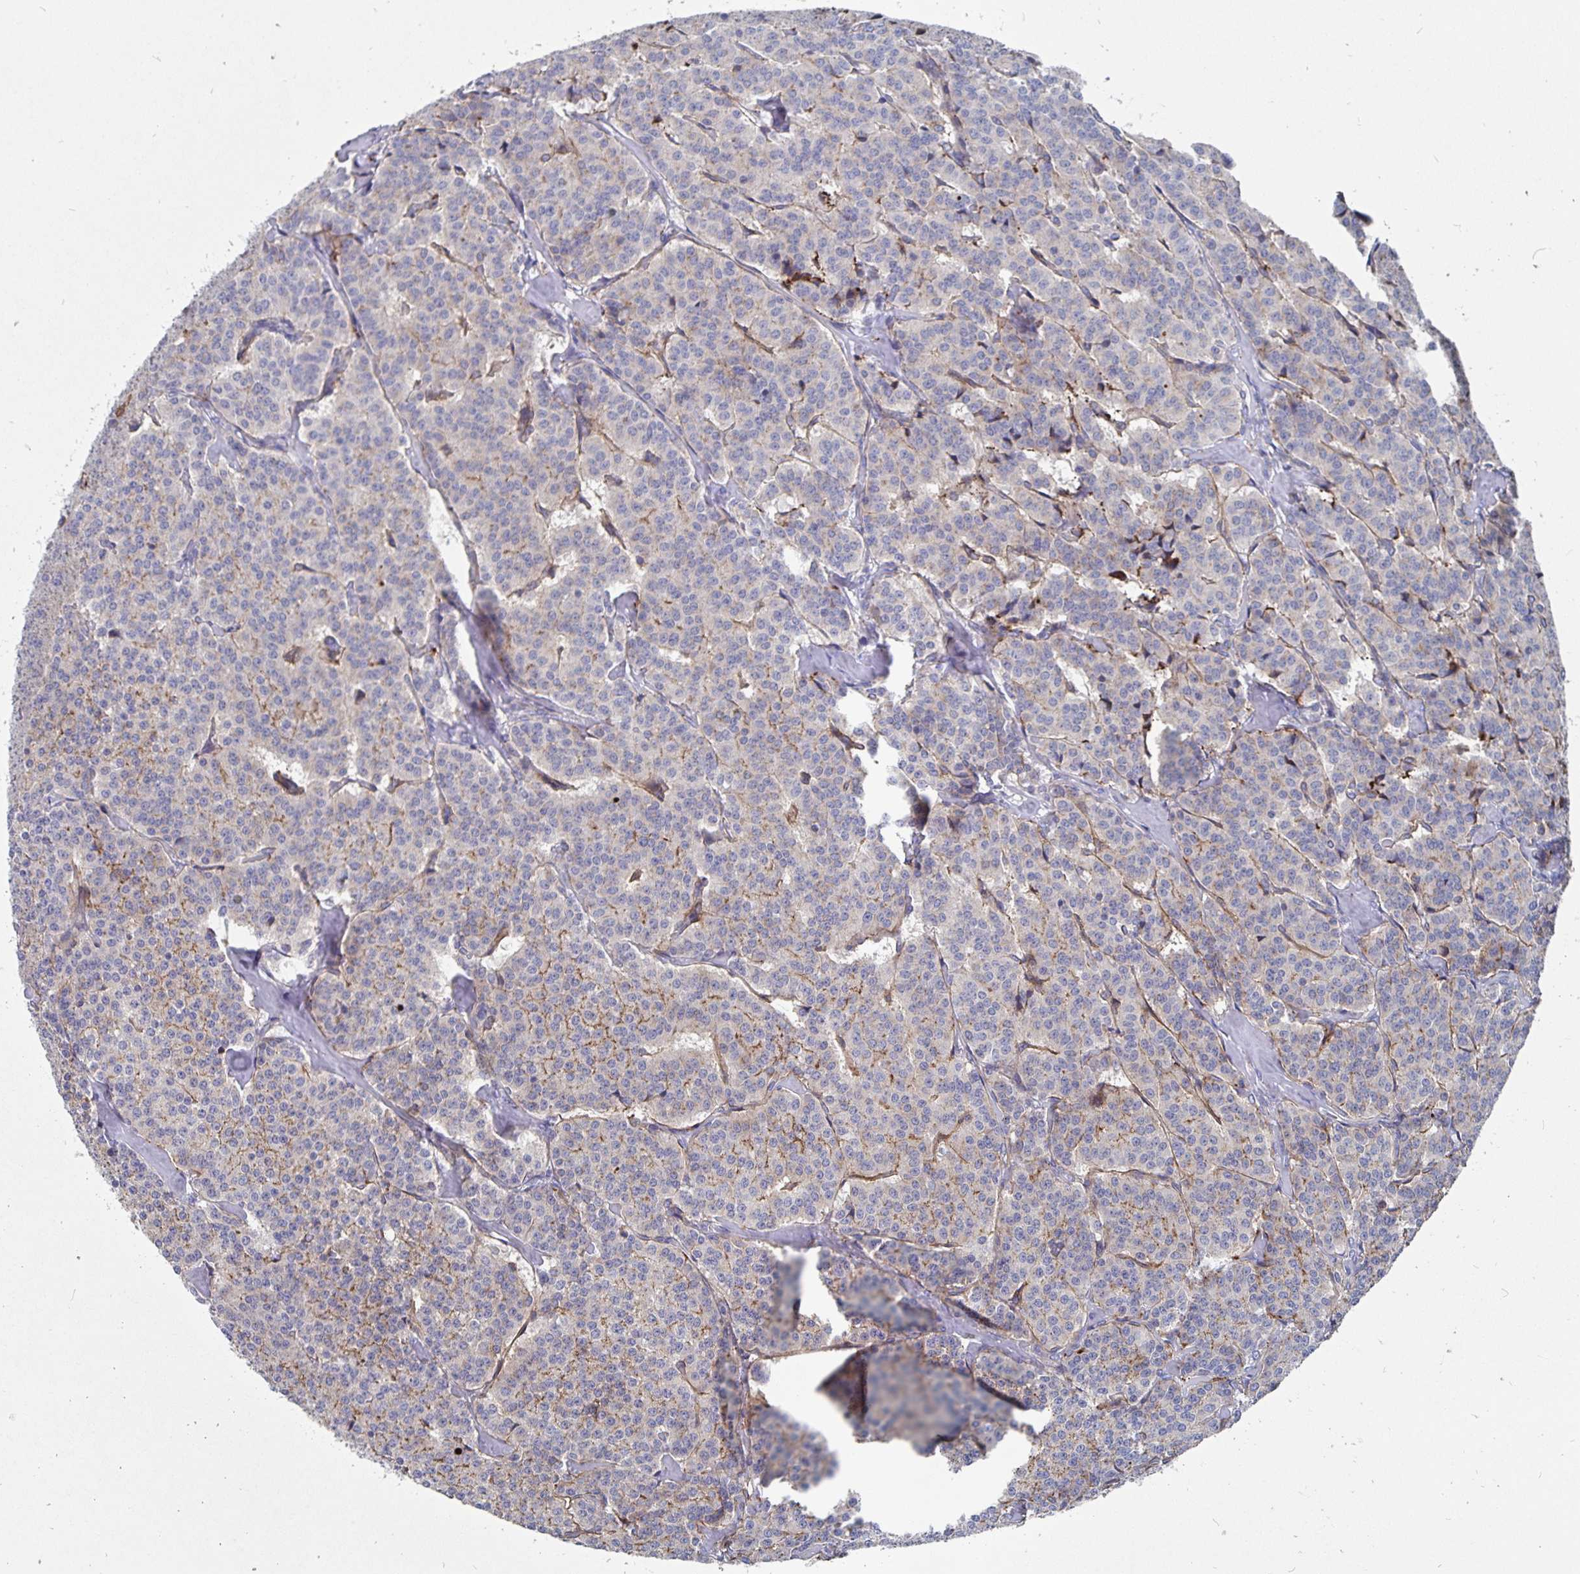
{"staining": {"intensity": "negative", "quantity": "none", "location": "none"}, "tissue": "carcinoid", "cell_type": "Tumor cells", "image_type": "cancer", "snomed": [{"axis": "morphology", "description": "Normal tissue, NOS"}, {"axis": "morphology", "description": "Carcinoid, malignant, NOS"}, {"axis": "topography", "description": "Lung"}], "caption": "This is an immunohistochemistry (IHC) image of carcinoid. There is no expression in tumor cells.", "gene": "SMOC1", "patient": {"sex": "female", "age": 46}}